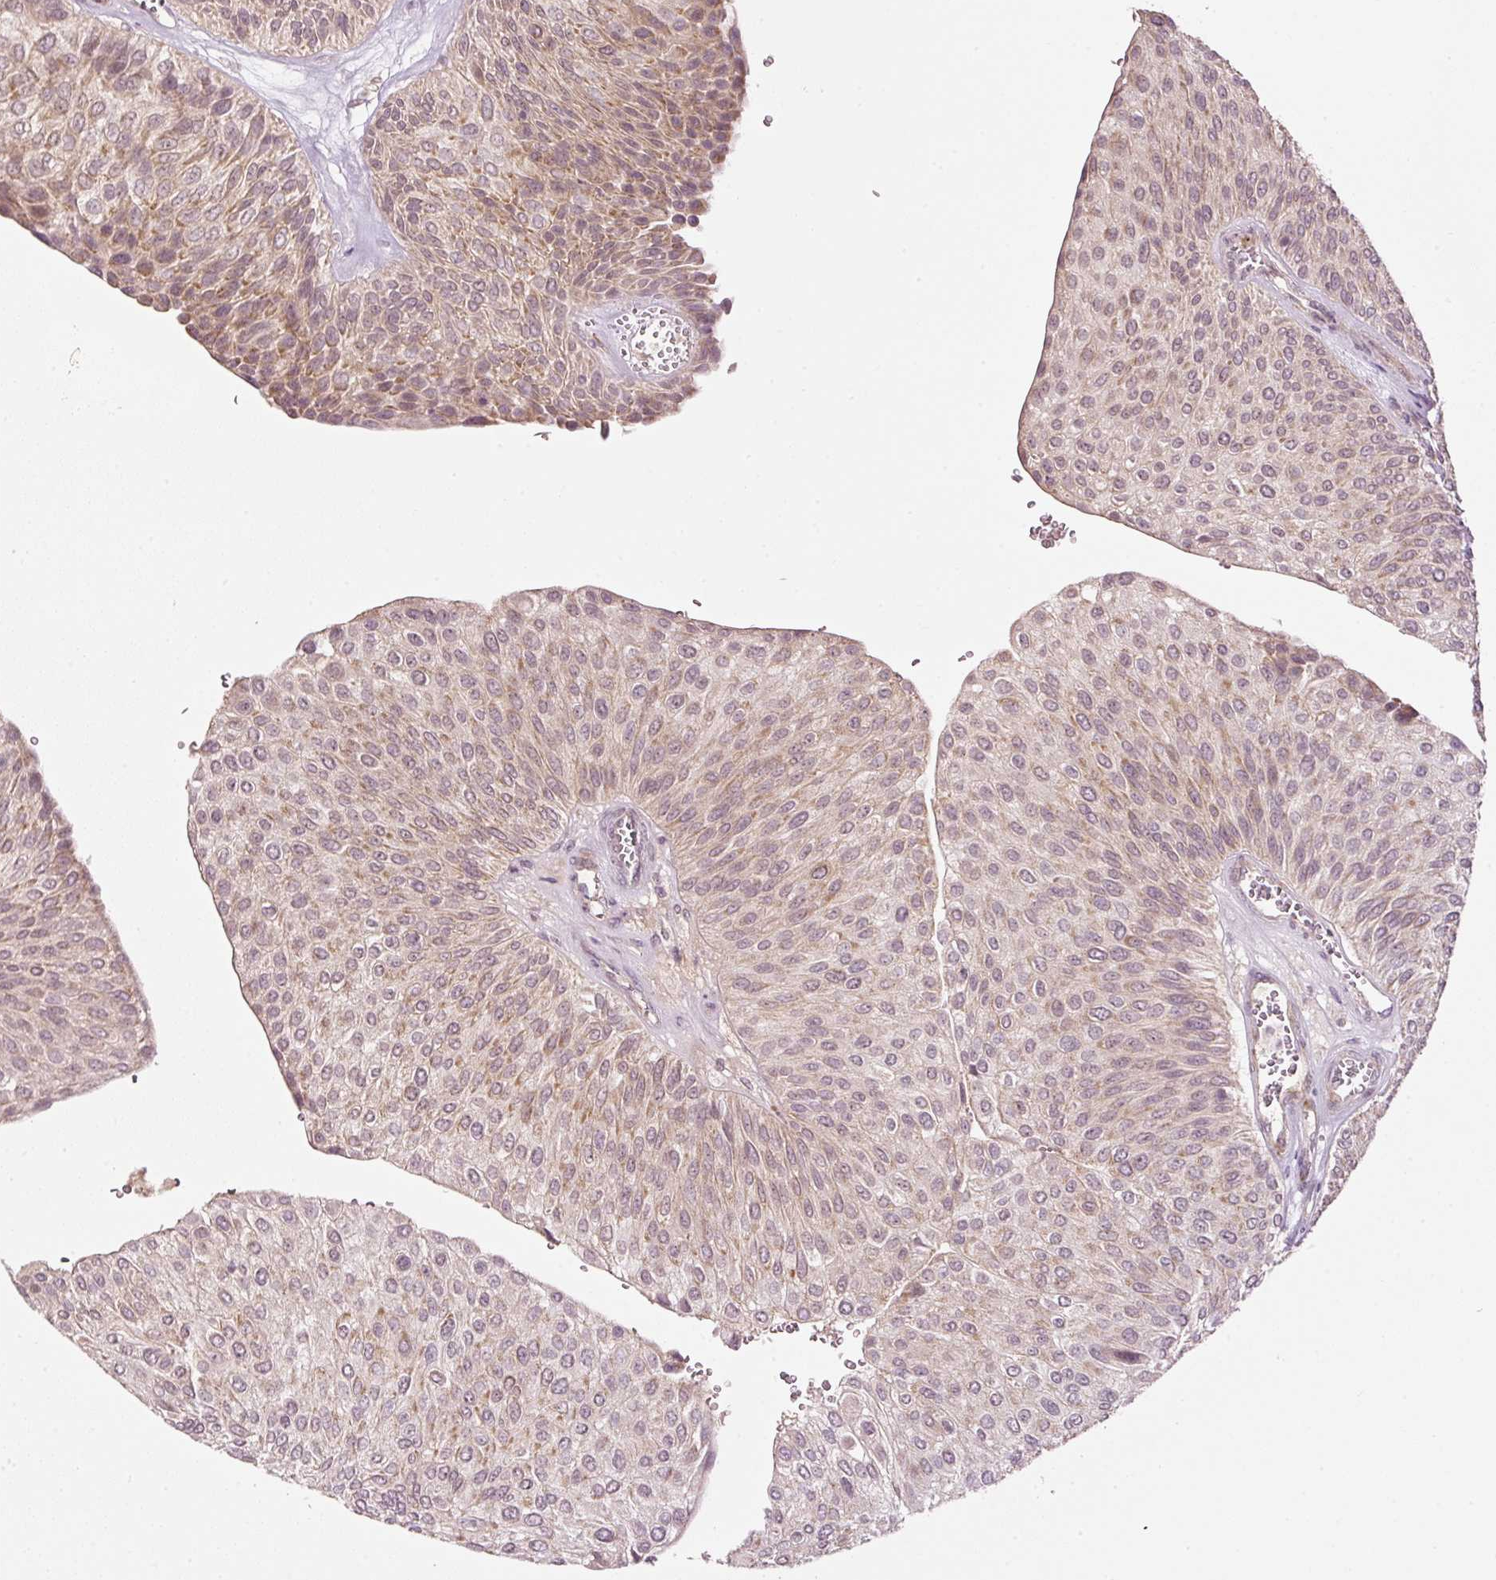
{"staining": {"intensity": "weak", "quantity": ">75%", "location": "cytoplasmic/membranous"}, "tissue": "urothelial cancer", "cell_type": "Tumor cells", "image_type": "cancer", "snomed": [{"axis": "morphology", "description": "Urothelial carcinoma, NOS"}, {"axis": "topography", "description": "Urinary bladder"}], "caption": "Tumor cells reveal low levels of weak cytoplasmic/membranous expression in about >75% of cells in human urothelial cancer.", "gene": "CDC20B", "patient": {"sex": "male", "age": 67}}